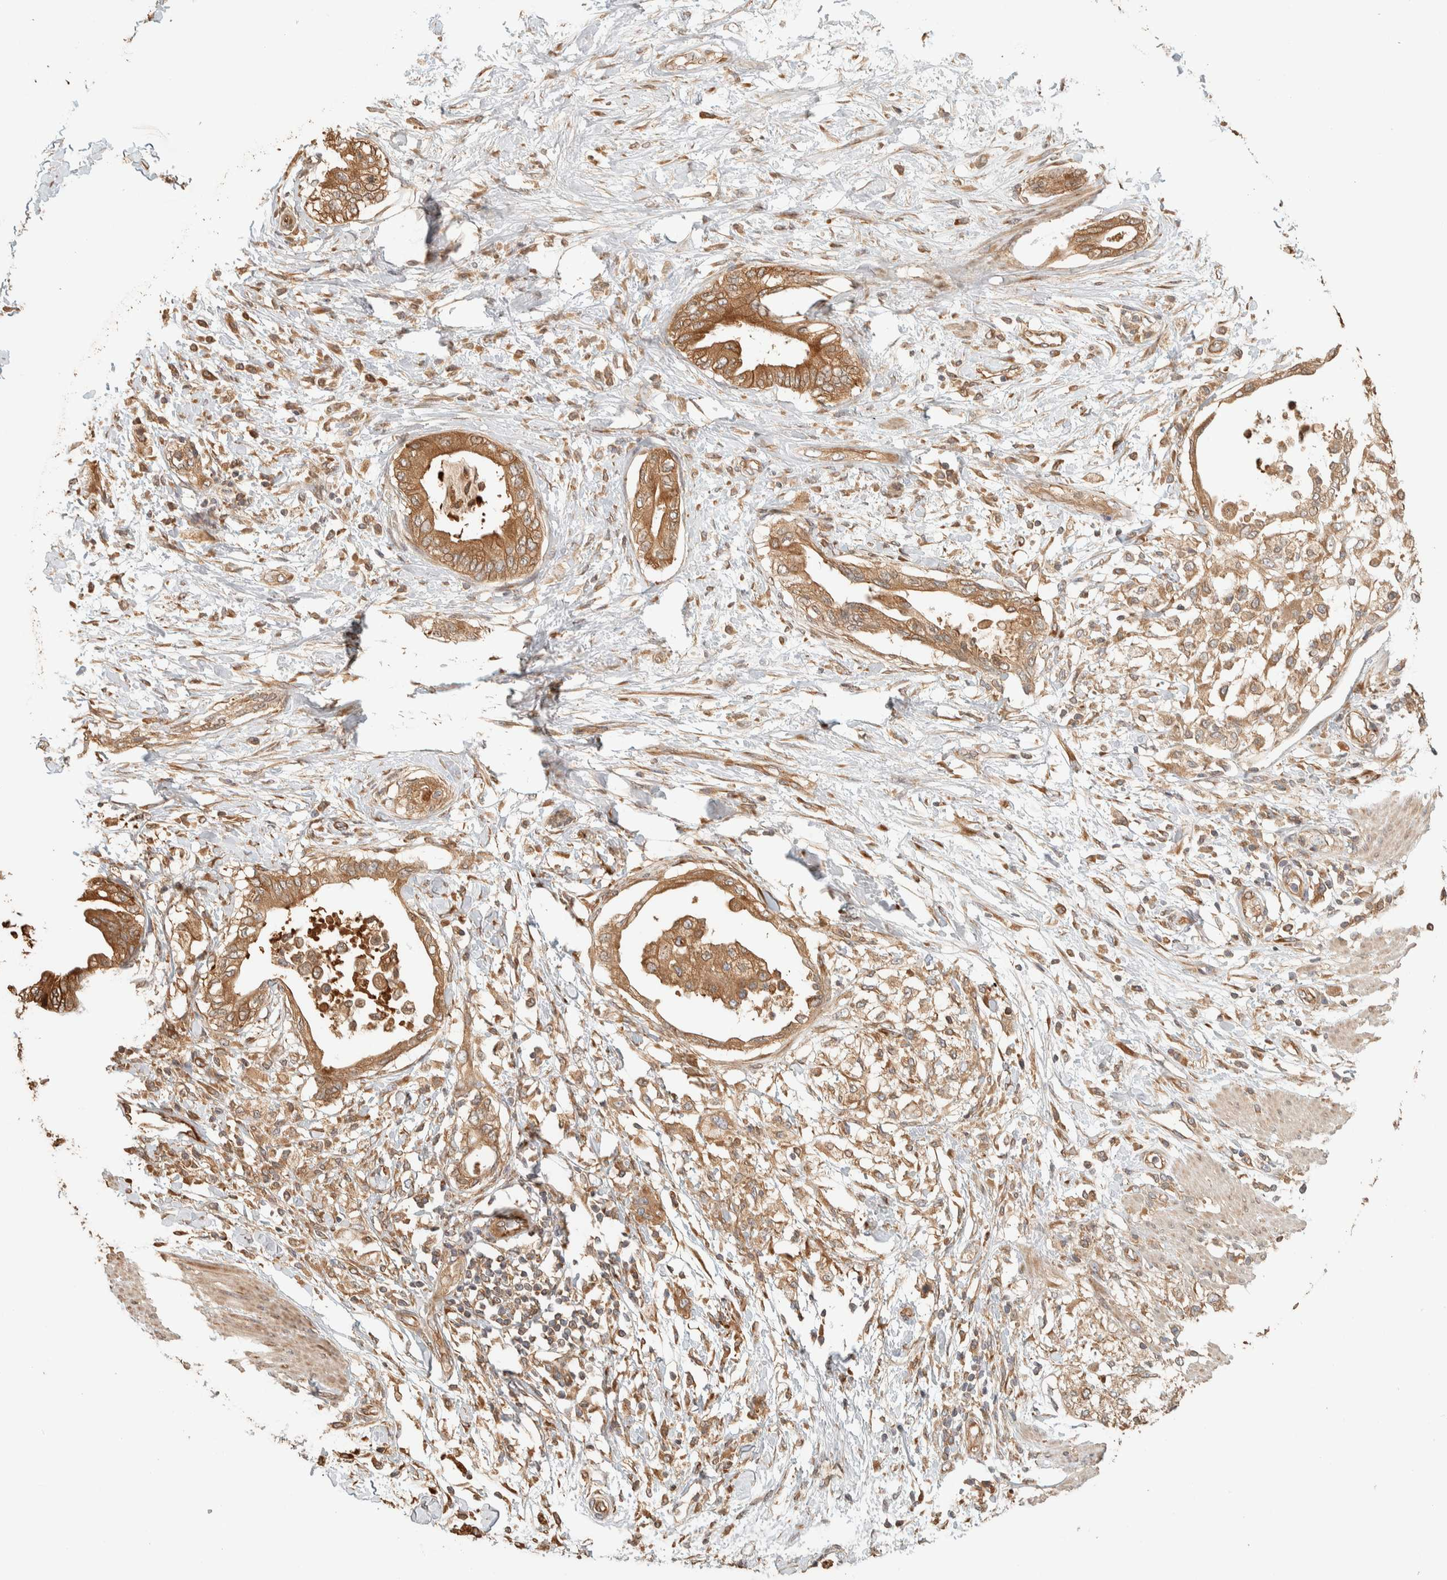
{"staining": {"intensity": "moderate", "quantity": ">75%", "location": "cytoplasmic/membranous"}, "tissue": "pancreatic cancer", "cell_type": "Tumor cells", "image_type": "cancer", "snomed": [{"axis": "morphology", "description": "Normal tissue, NOS"}, {"axis": "morphology", "description": "Adenocarcinoma, NOS"}, {"axis": "topography", "description": "Pancreas"}, {"axis": "topography", "description": "Duodenum"}], "caption": "Immunohistochemistry staining of pancreatic cancer, which demonstrates medium levels of moderate cytoplasmic/membranous expression in about >75% of tumor cells indicating moderate cytoplasmic/membranous protein staining. The staining was performed using DAB (3,3'-diaminobenzidine) (brown) for protein detection and nuclei were counterstained in hematoxylin (blue).", "gene": "EXOC7", "patient": {"sex": "female", "age": 60}}